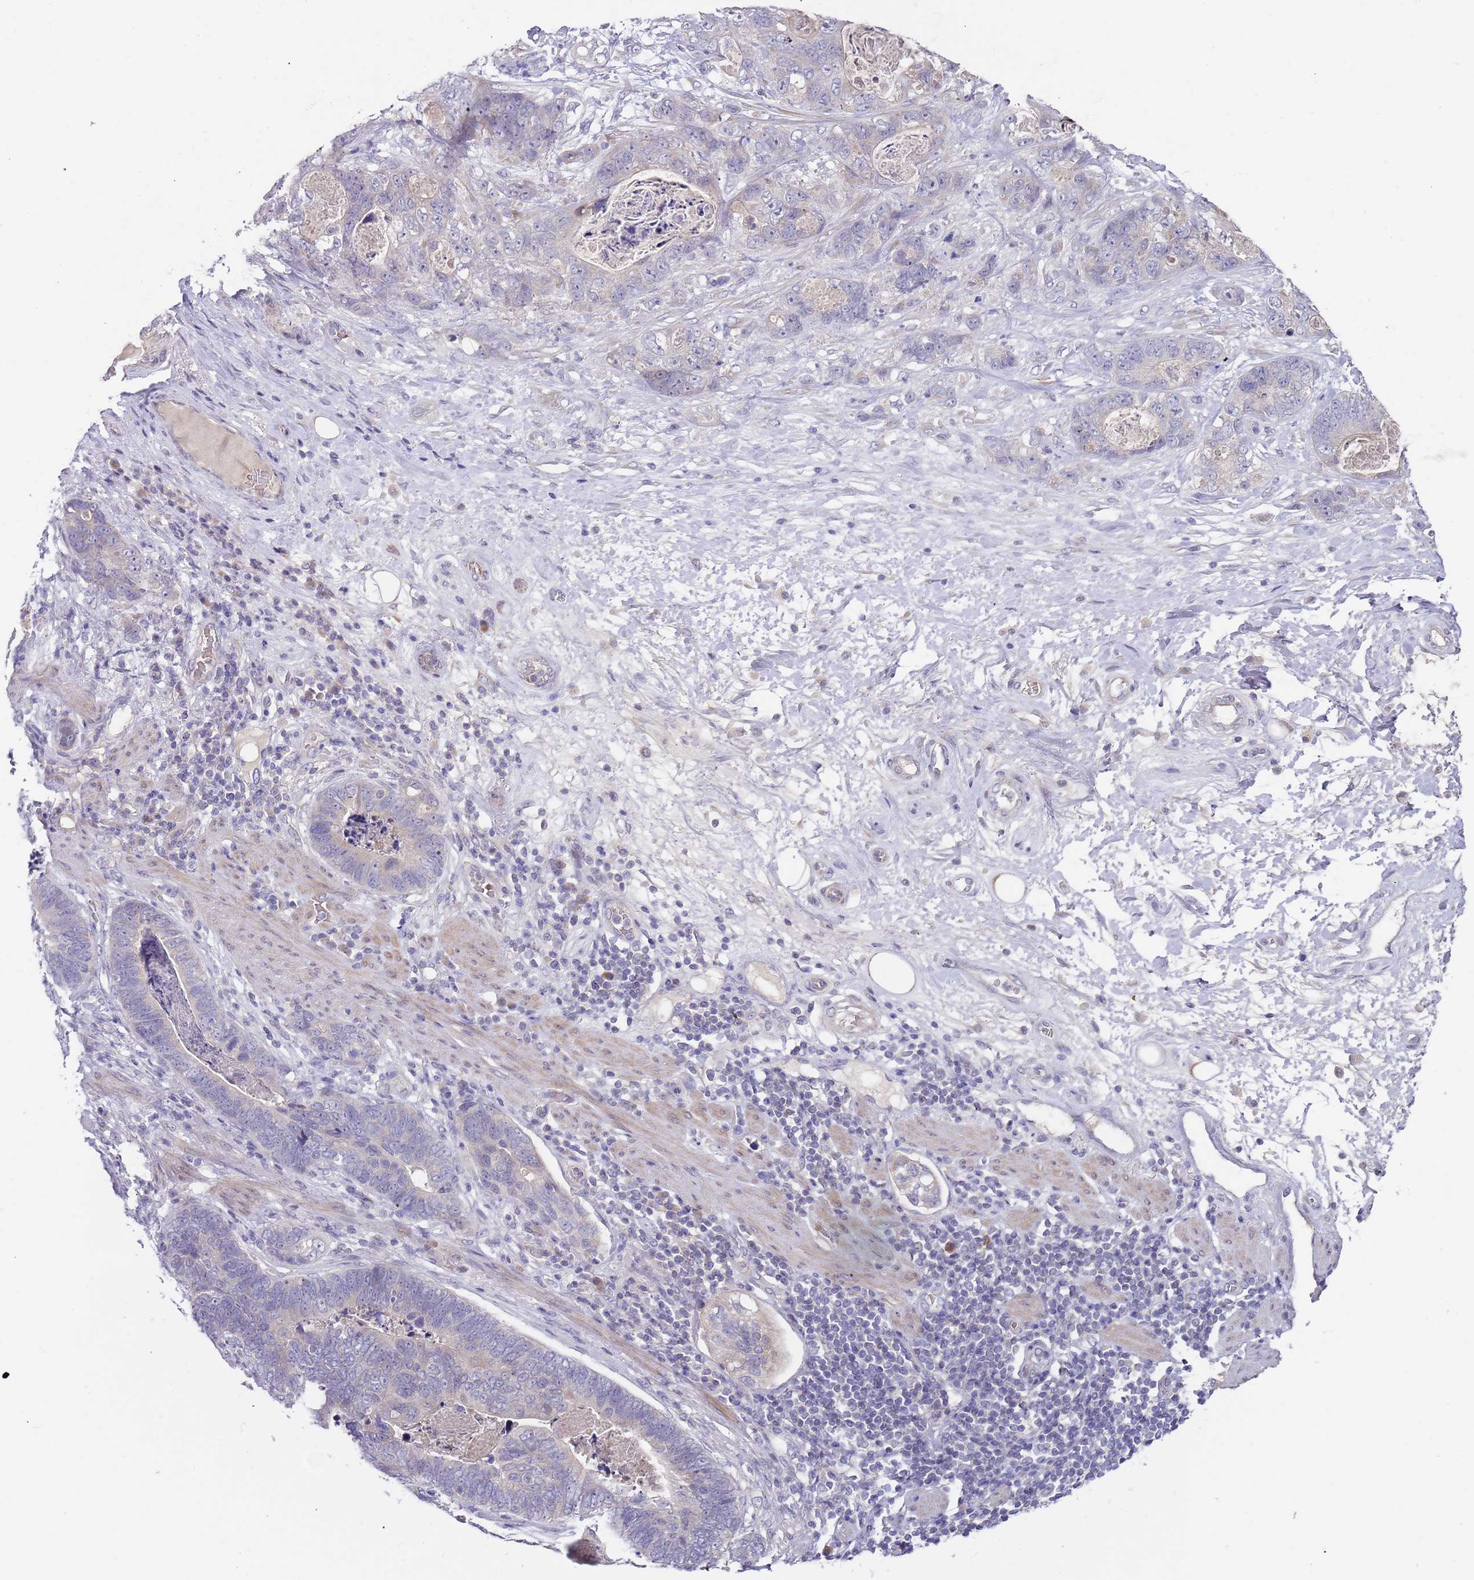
{"staining": {"intensity": "negative", "quantity": "none", "location": "none"}, "tissue": "stomach cancer", "cell_type": "Tumor cells", "image_type": "cancer", "snomed": [{"axis": "morphology", "description": "Normal tissue, NOS"}, {"axis": "morphology", "description": "Adenocarcinoma, NOS"}, {"axis": "topography", "description": "Stomach"}], "caption": "Immunohistochemistry micrograph of human stomach cancer (adenocarcinoma) stained for a protein (brown), which shows no staining in tumor cells.", "gene": "PRAC1", "patient": {"sex": "female", "age": 89}}